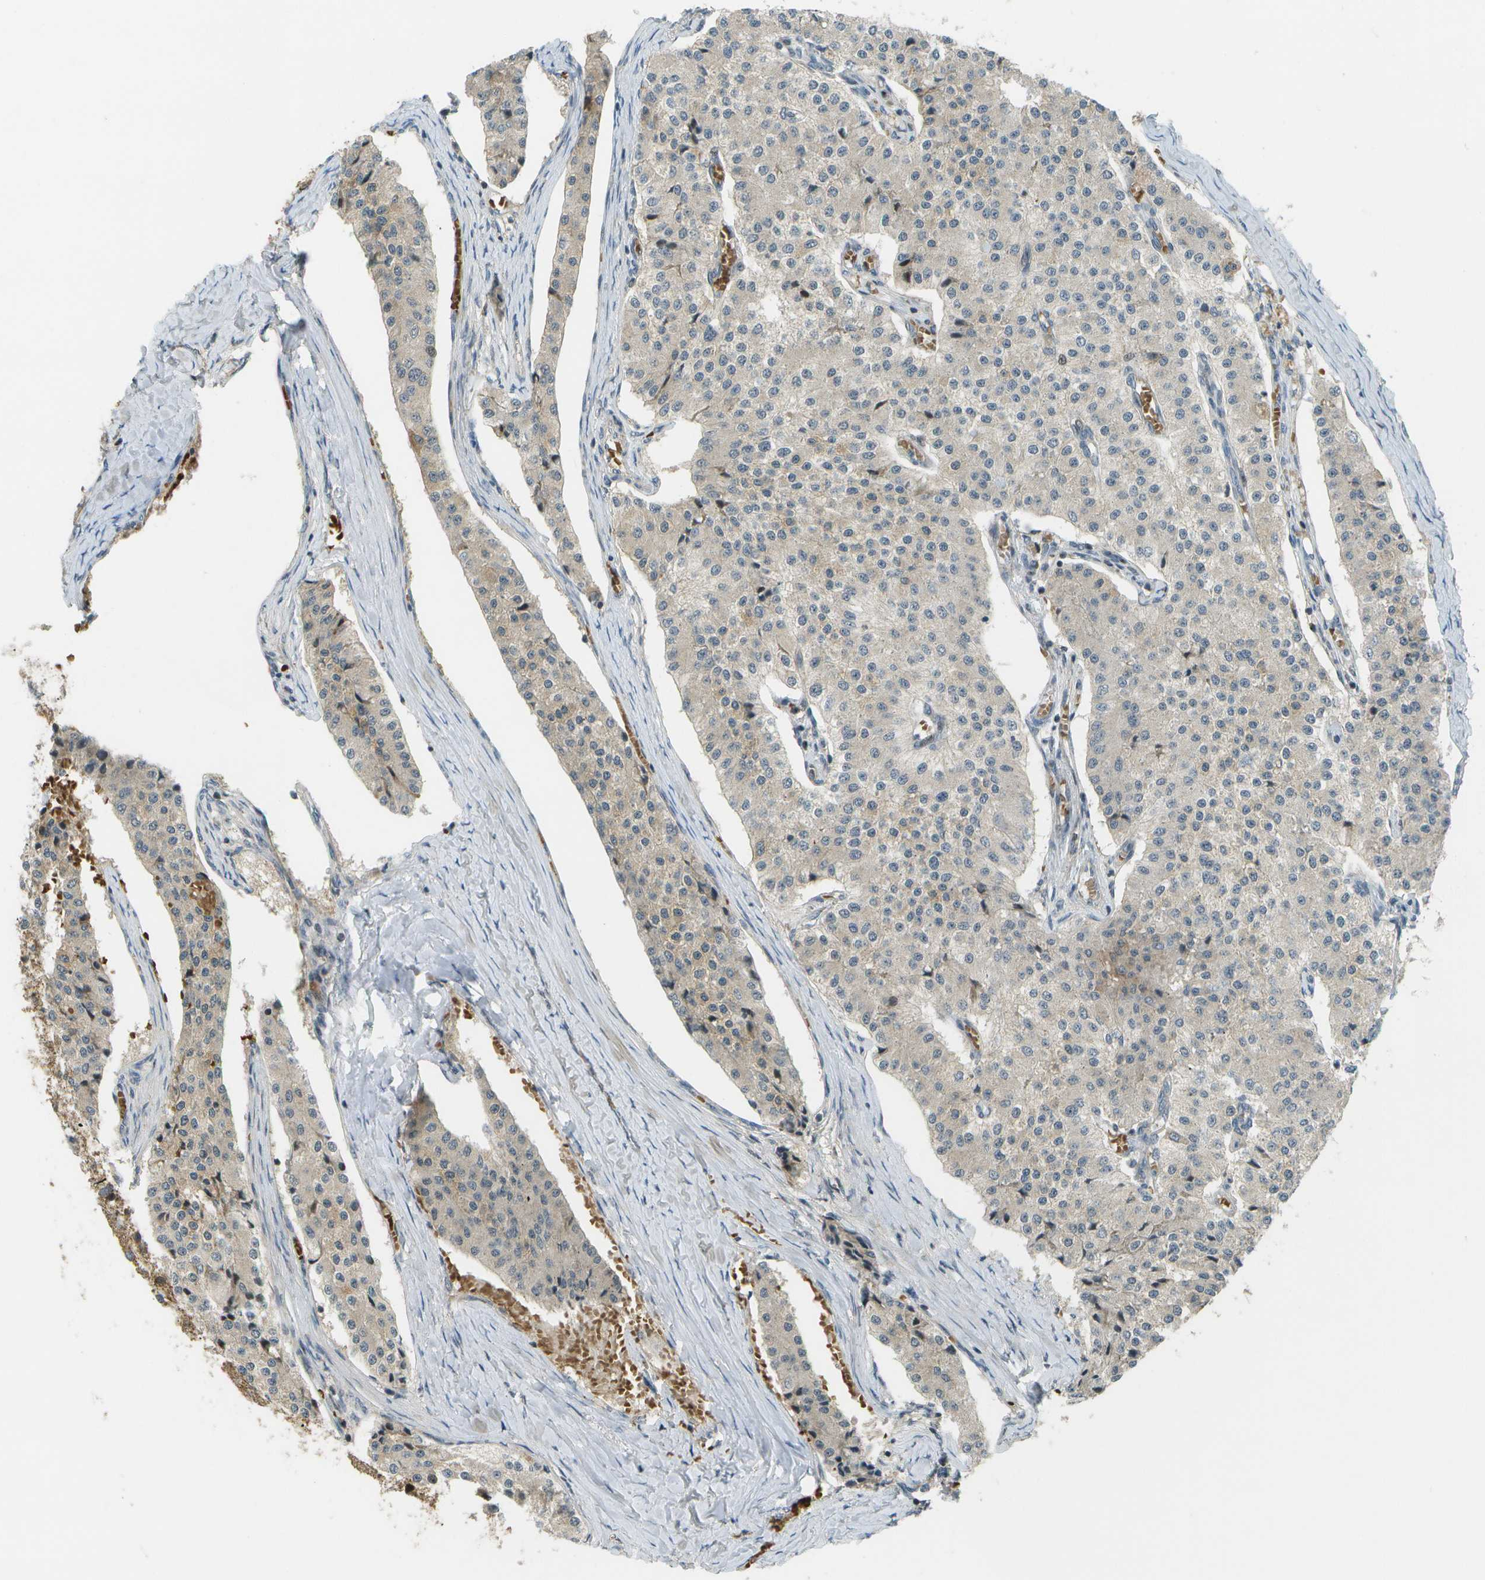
{"staining": {"intensity": "weak", "quantity": ">75%", "location": "cytoplasmic/membranous"}, "tissue": "carcinoid", "cell_type": "Tumor cells", "image_type": "cancer", "snomed": [{"axis": "morphology", "description": "Carcinoid, malignant, NOS"}, {"axis": "topography", "description": "Colon"}], "caption": "IHC of human carcinoid displays low levels of weak cytoplasmic/membranous expression in about >75% of tumor cells. Nuclei are stained in blue.", "gene": "WNK2", "patient": {"sex": "female", "age": 52}}